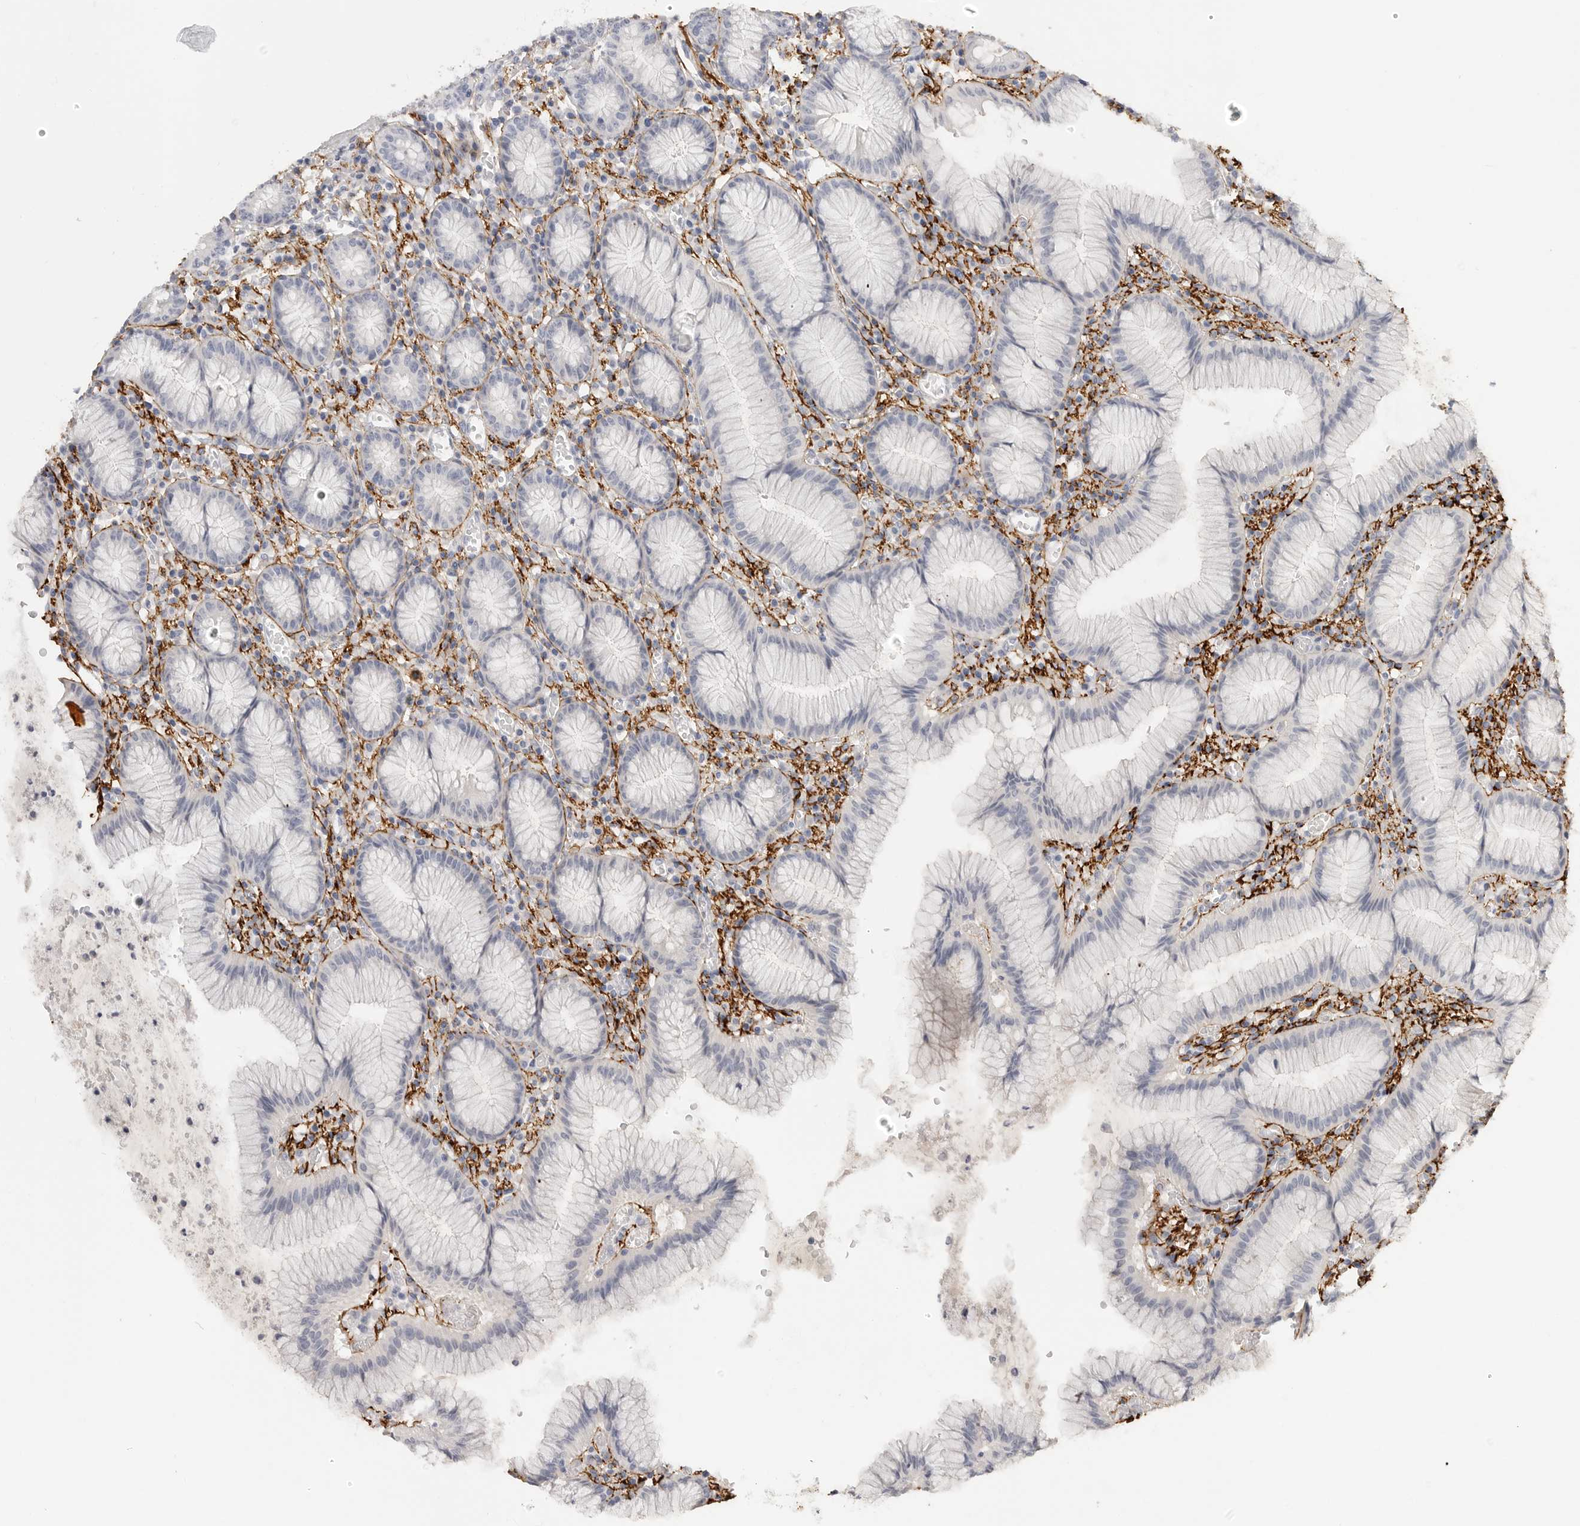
{"staining": {"intensity": "negative", "quantity": "none", "location": "none"}, "tissue": "stomach", "cell_type": "Glandular cells", "image_type": "normal", "snomed": [{"axis": "morphology", "description": "Normal tissue, NOS"}, {"axis": "topography", "description": "Stomach"}], "caption": "This is an IHC image of unremarkable human stomach. There is no staining in glandular cells.", "gene": "FBN2", "patient": {"sex": "male", "age": 55}}